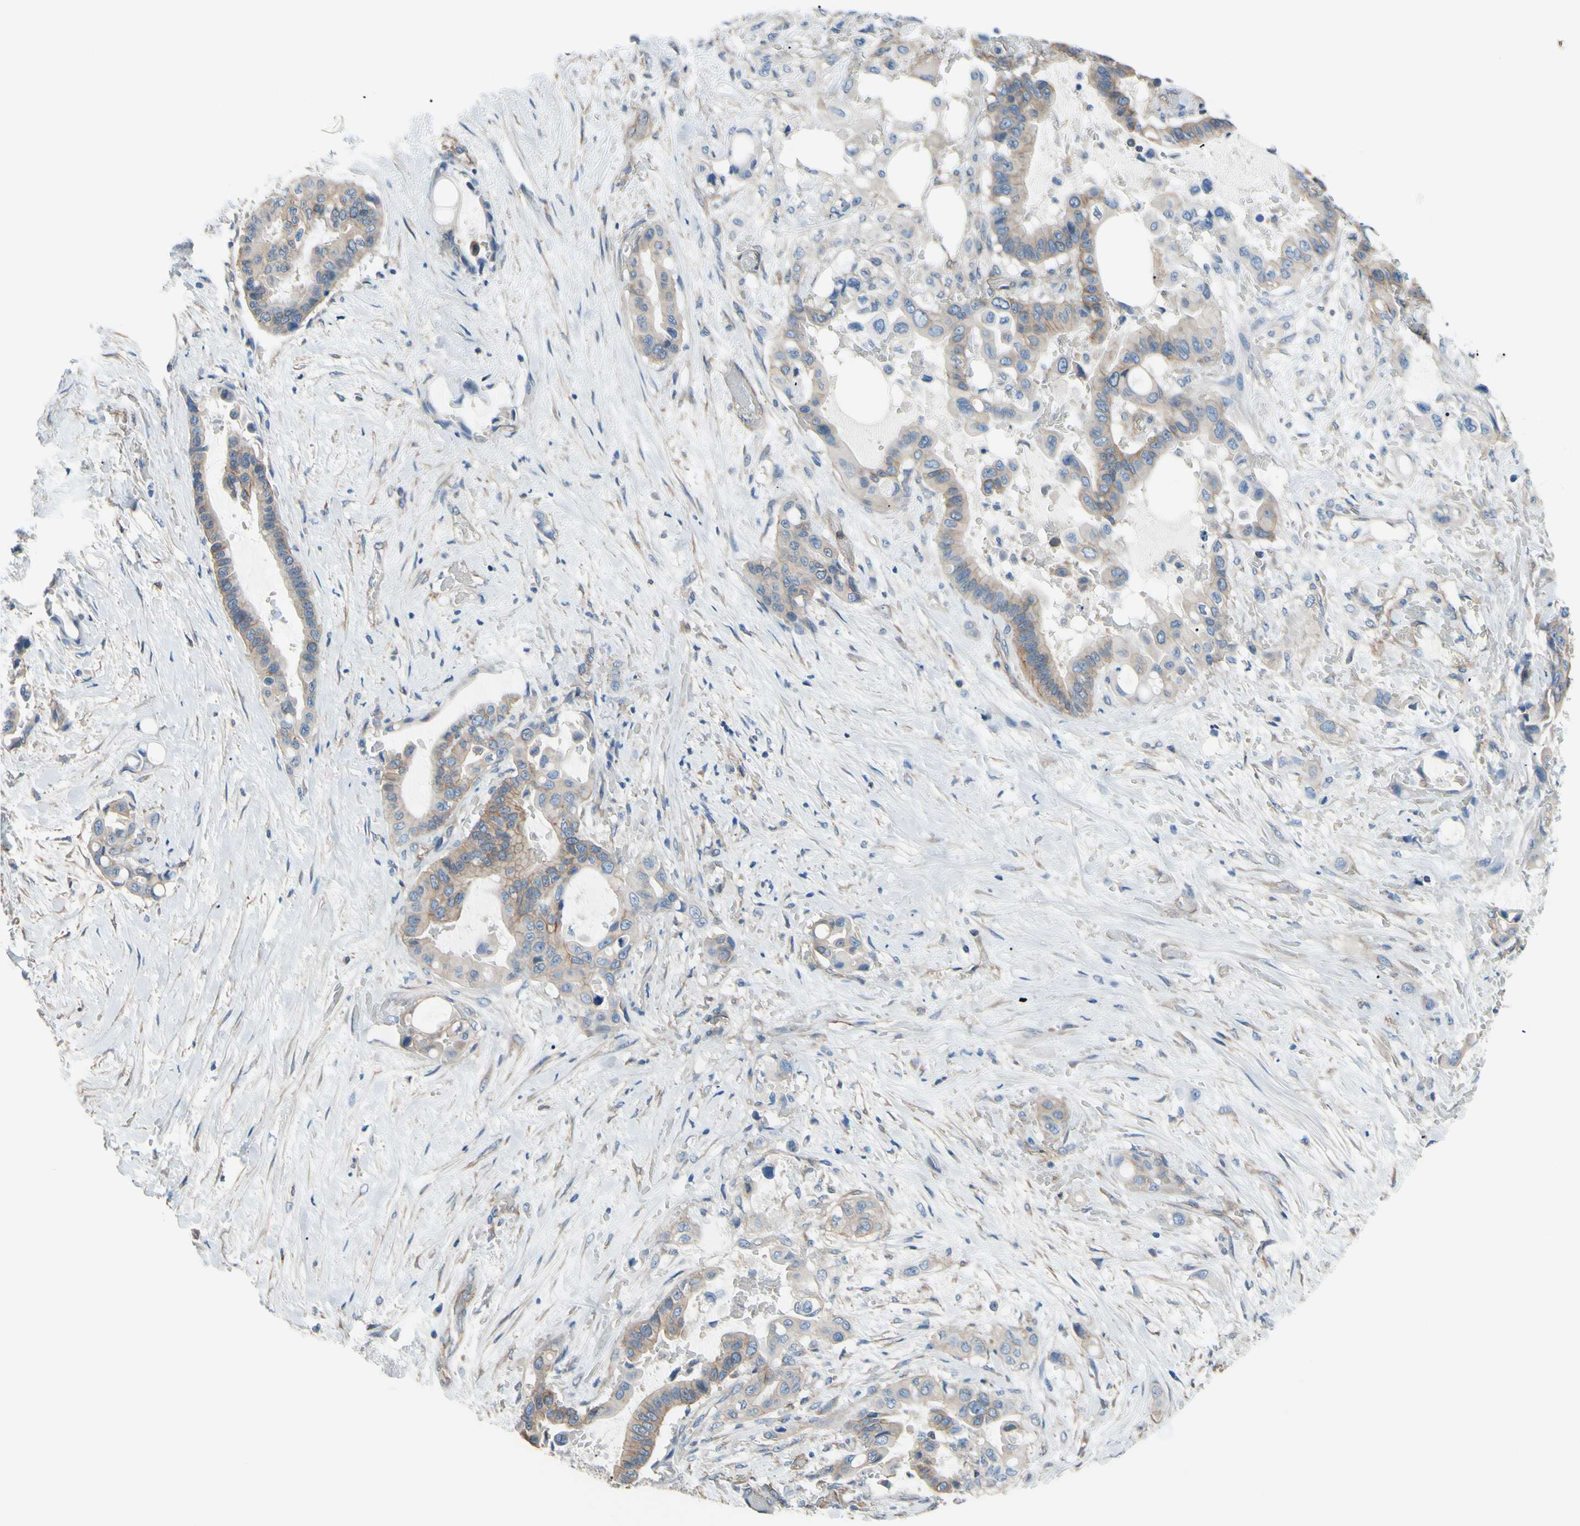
{"staining": {"intensity": "weak", "quantity": ">75%", "location": "cytoplasmic/membranous"}, "tissue": "liver cancer", "cell_type": "Tumor cells", "image_type": "cancer", "snomed": [{"axis": "morphology", "description": "Cholangiocarcinoma"}, {"axis": "topography", "description": "Liver"}], "caption": "Immunohistochemical staining of liver cancer (cholangiocarcinoma) shows low levels of weak cytoplasmic/membranous protein positivity in approximately >75% of tumor cells. (Brightfield microscopy of DAB IHC at high magnification).", "gene": "ADD1", "patient": {"sex": "female", "age": 61}}